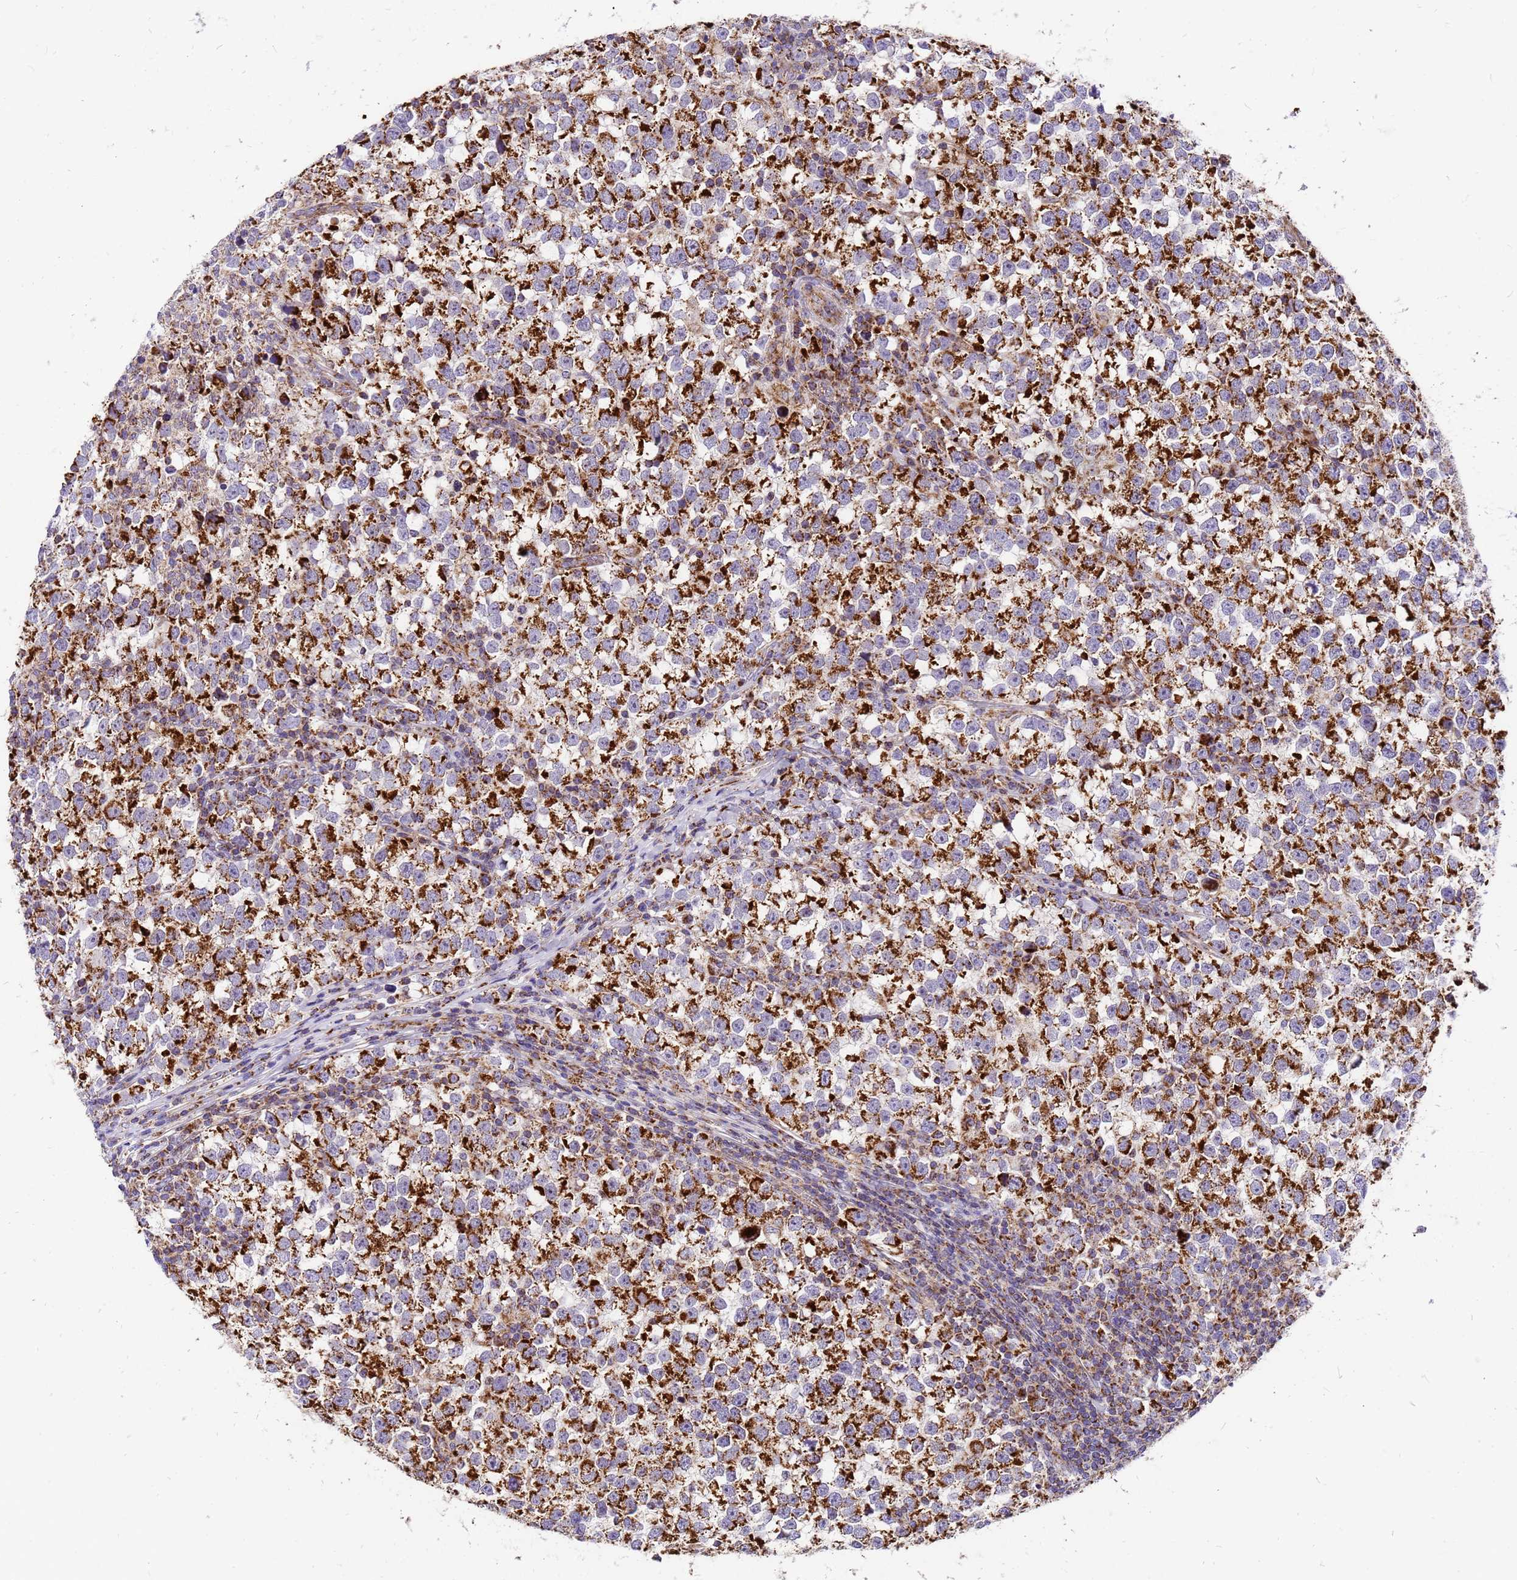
{"staining": {"intensity": "strong", "quantity": ">75%", "location": "cytoplasmic/membranous"}, "tissue": "testis cancer", "cell_type": "Tumor cells", "image_type": "cancer", "snomed": [{"axis": "morphology", "description": "Normal tissue, NOS"}, {"axis": "morphology", "description": "Seminoma, NOS"}, {"axis": "topography", "description": "Testis"}], "caption": "A high amount of strong cytoplasmic/membranous positivity is seen in approximately >75% of tumor cells in testis cancer (seminoma) tissue.", "gene": "MRPS26", "patient": {"sex": "male", "age": 43}}